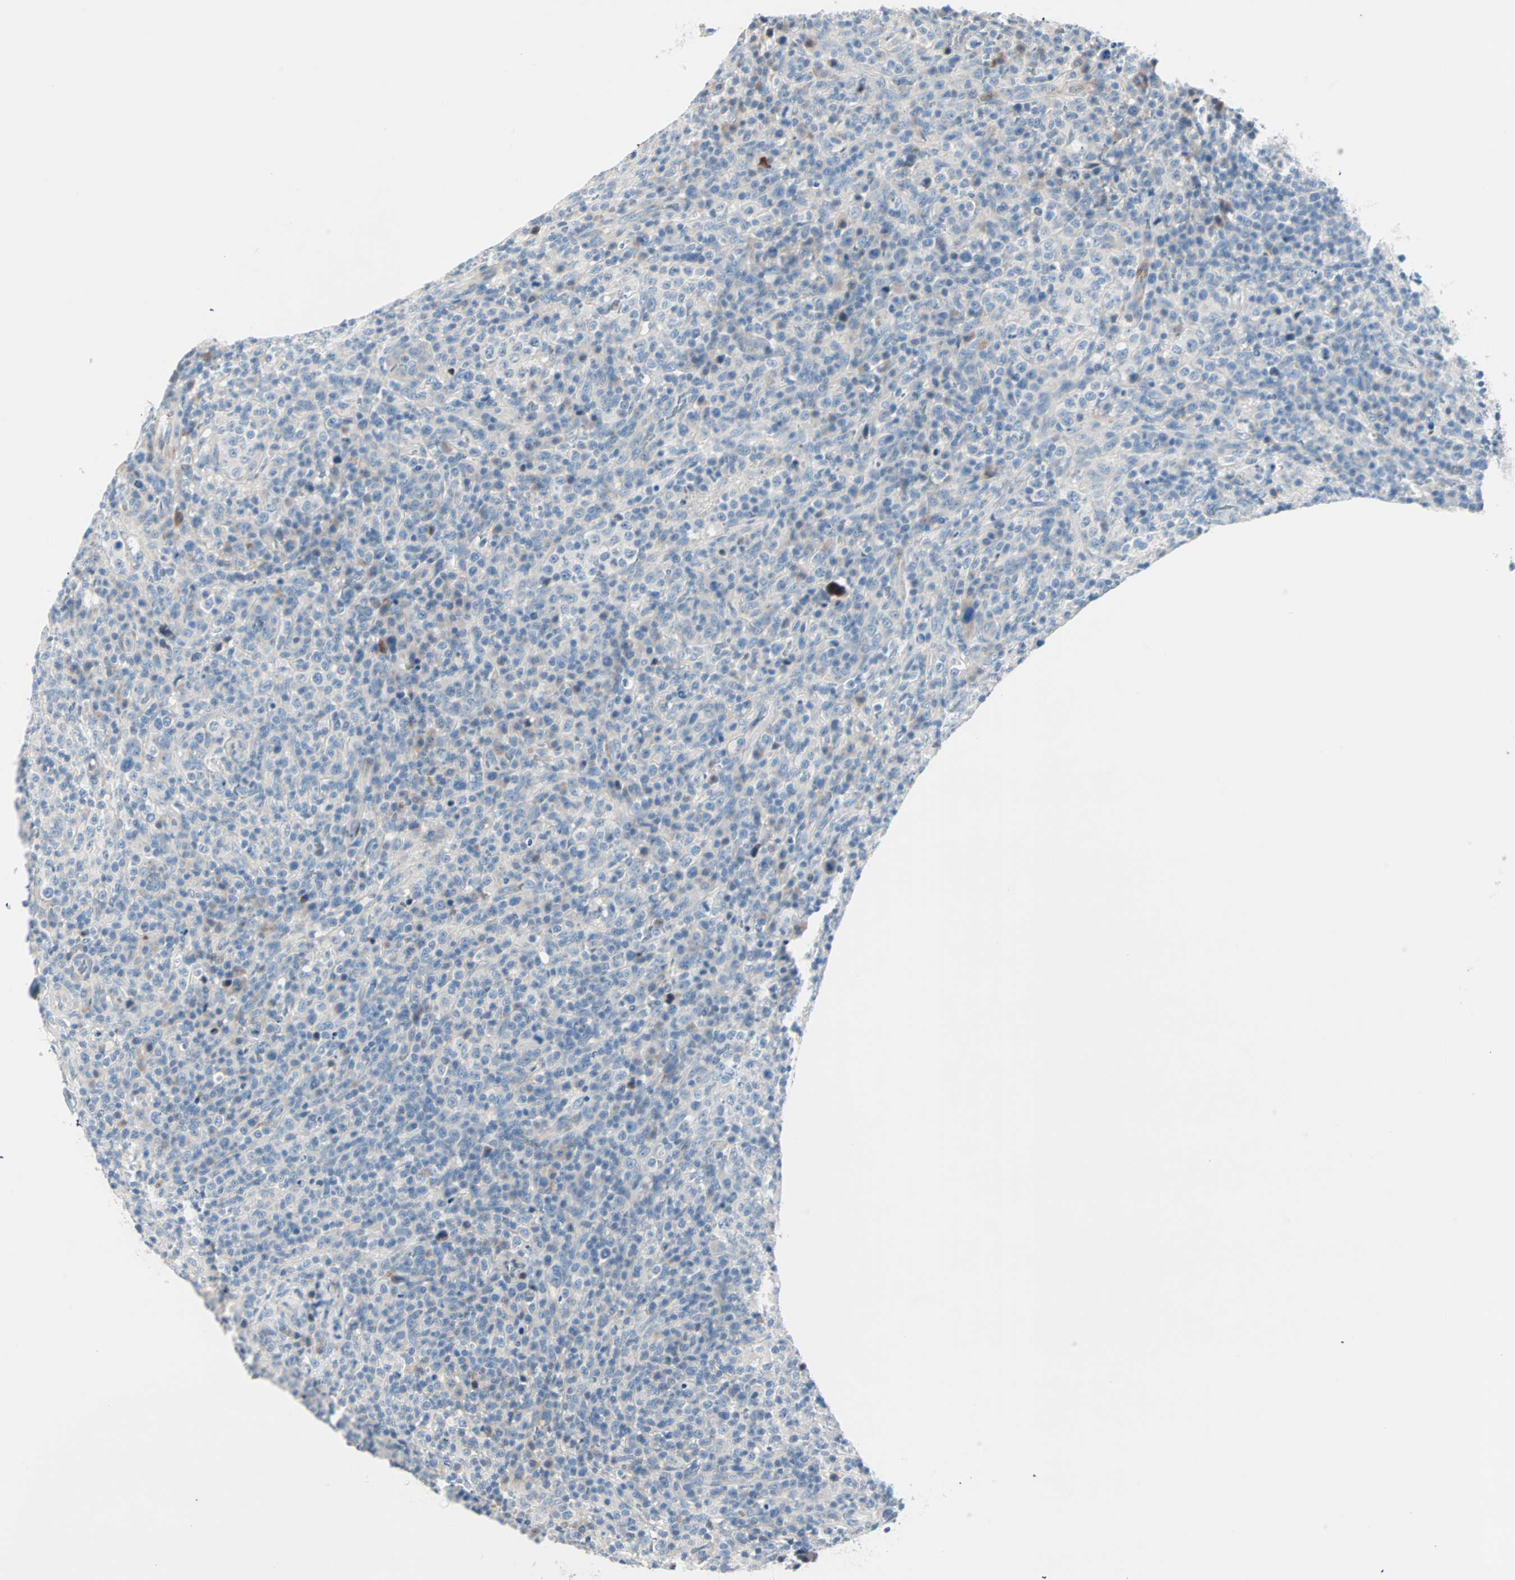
{"staining": {"intensity": "negative", "quantity": "none", "location": "none"}, "tissue": "lymphoma", "cell_type": "Tumor cells", "image_type": "cancer", "snomed": [{"axis": "morphology", "description": "Malignant lymphoma, non-Hodgkin's type, High grade"}, {"axis": "topography", "description": "Lymph node"}], "caption": "This is an IHC histopathology image of human lymphoma. There is no staining in tumor cells.", "gene": "NEFH", "patient": {"sex": "female", "age": 76}}